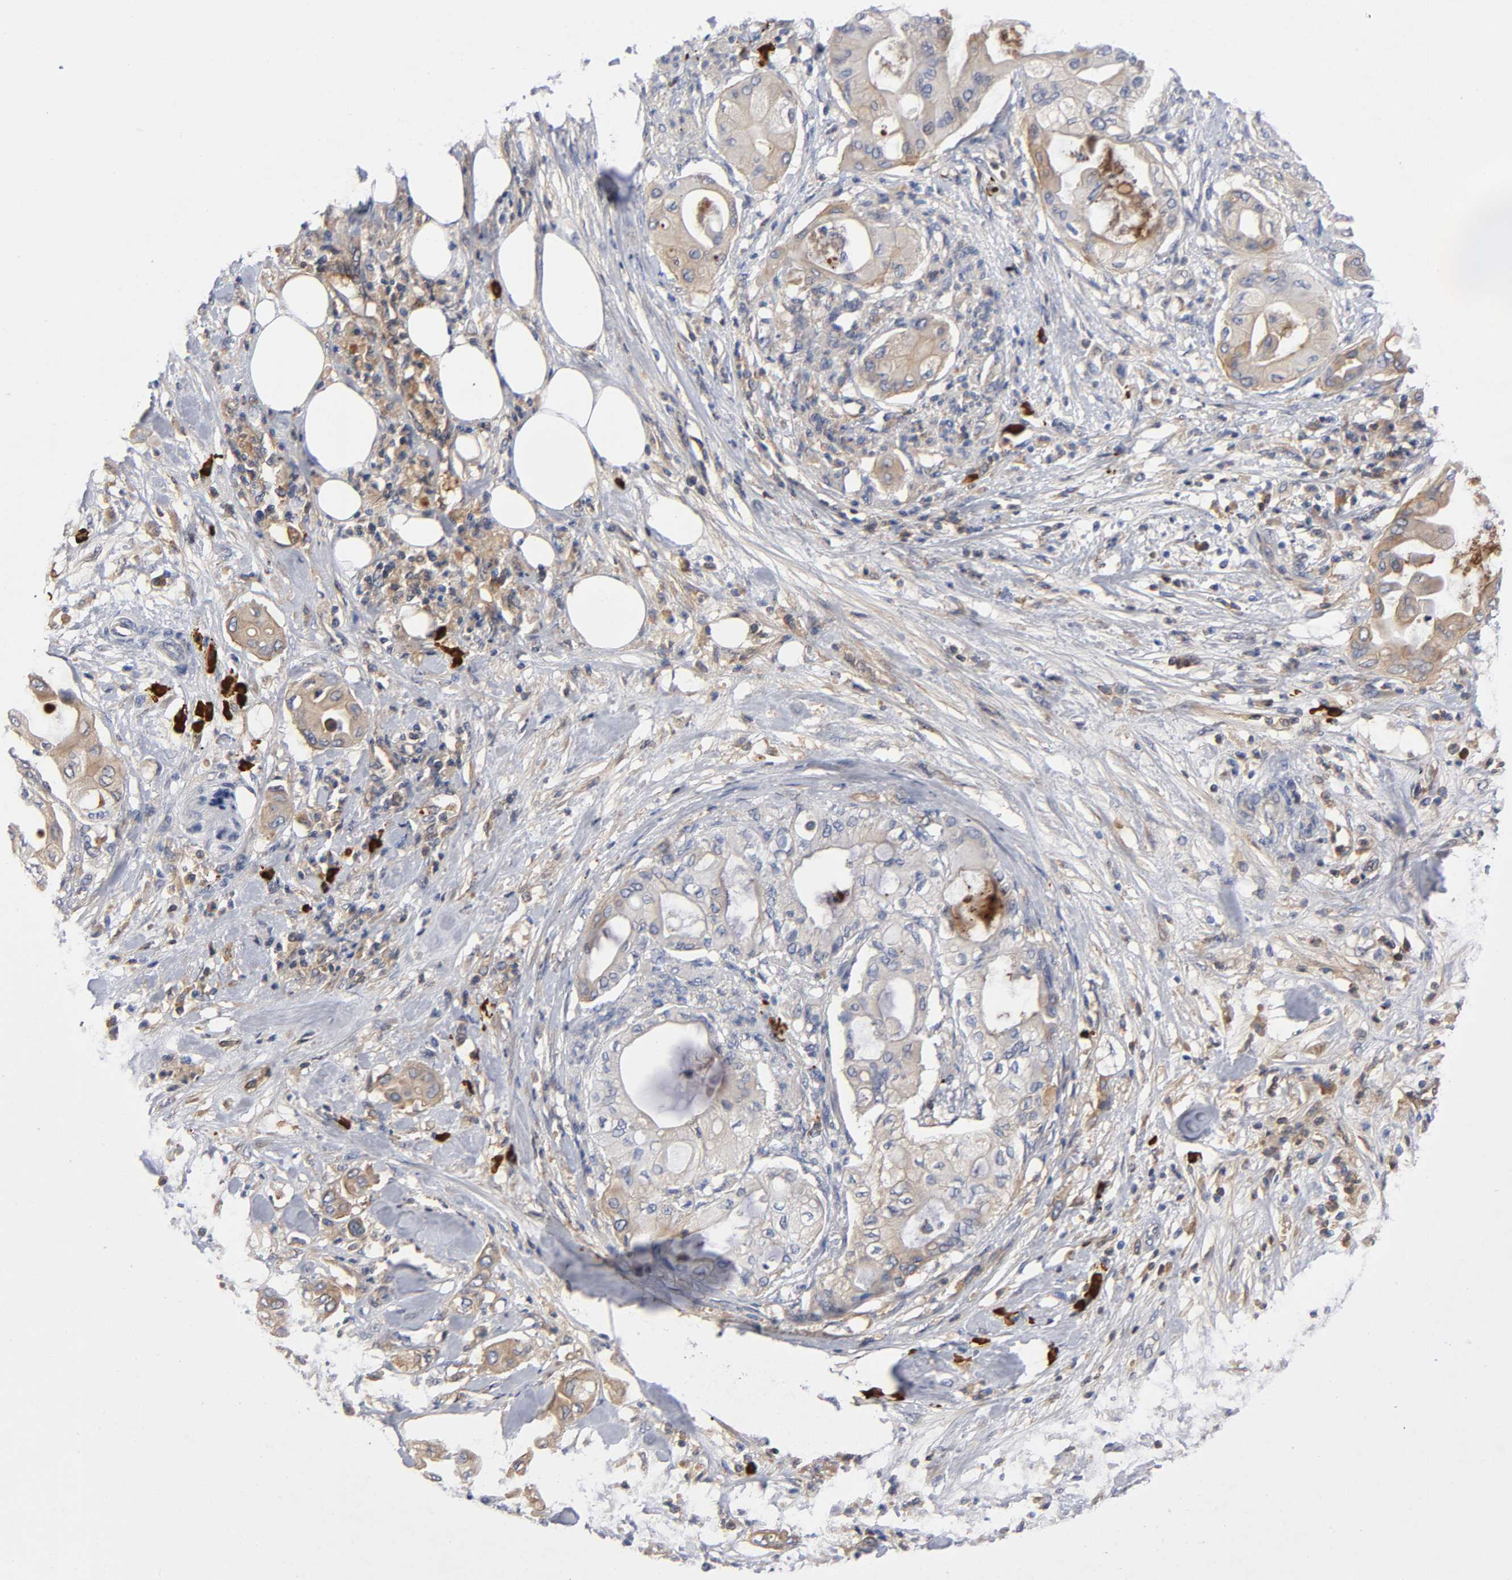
{"staining": {"intensity": "weak", "quantity": ">75%", "location": "cytoplasmic/membranous"}, "tissue": "pancreatic cancer", "cell_type": "Tumor cells", "image_type": "cancer", "snomed": [{"axis": "morphology", "description": "Adenocarcinoma, NOS"}, {"axis": "morphology", "description": "Adenocarcinoma, metastatic, NOS"}, {"axis": "topography", "description": "Lymph node"}, {"axis": "topography", "description": "Pancreas"}, {"axis": "topography", "description": "Duodenum"}], "caption": "This is a histology image of IHC staining of pancreatic adenocarcinoma, which shows weak staining in the cytoplasmic/membranous of tumor cells.", "gene": "NOVA1", "patient": {"sex": "female", "age": 64}}